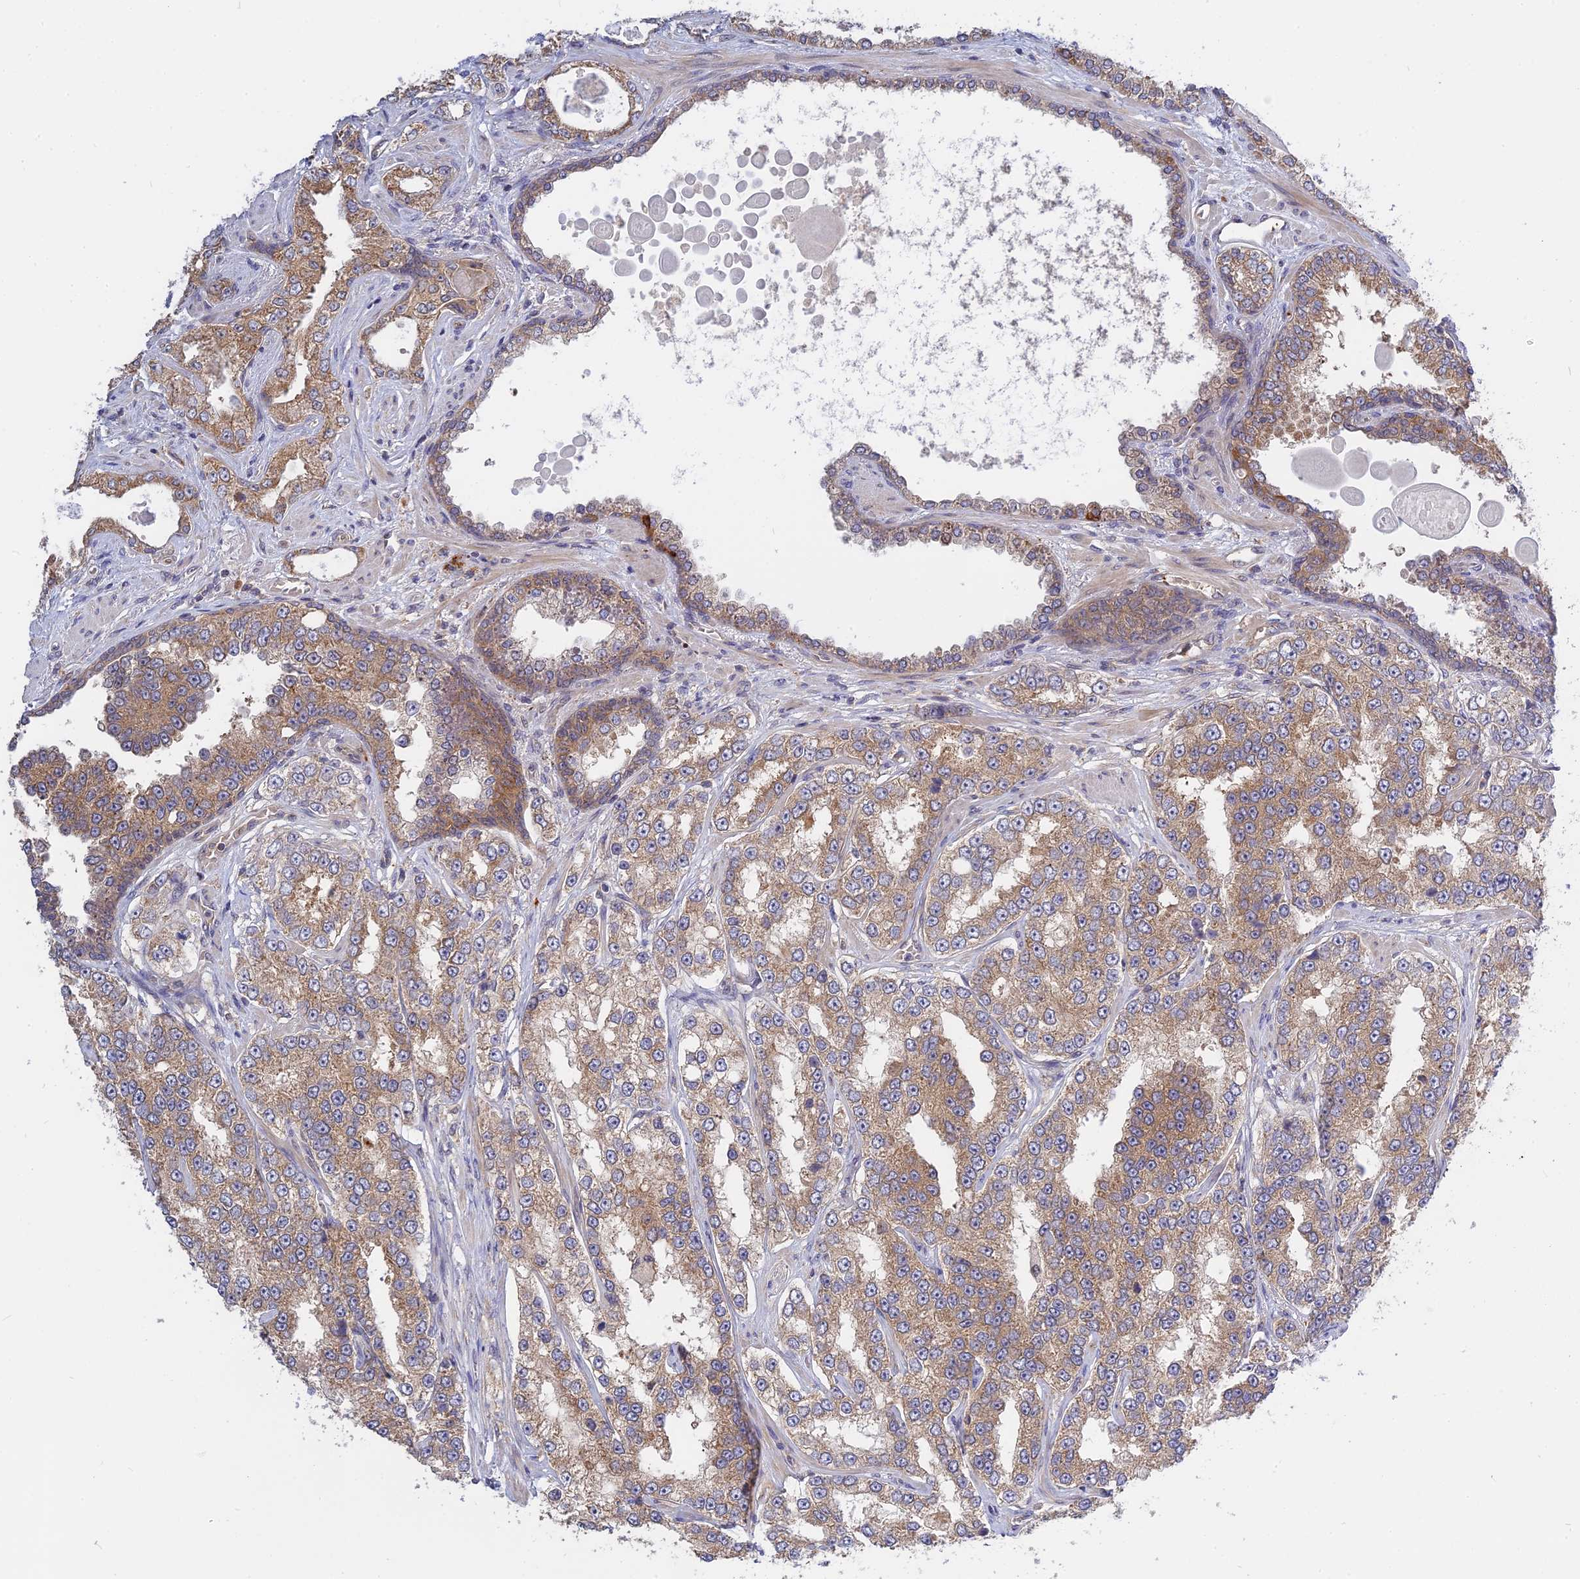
{"staining": {"intensity": "moderate", "quantity": ">75%", "location": "cytoplasmic/membranous"}, "tissue": "prostate cancer", "cell_type": "Tumor cells", "image_type": "cancer", "snomed": [{"axis": "morphology", "description": "Normal tissue, NOS"}, {"axis": "morphology", "description": "Adenocarcinoma, High grade"}, {"axis": "topography", "description": "Prostate"}], "caption": "Immunohistochemistry photomicrograph of prostate high-grade adenocarcinoma stained for a protein (brown), which displays medium levels of moderate cytoplasmic/membranous staining in approximately >75% of tumor cells.", "gene": "IL21R", "patient": {"sex": "male", "age": 83}}